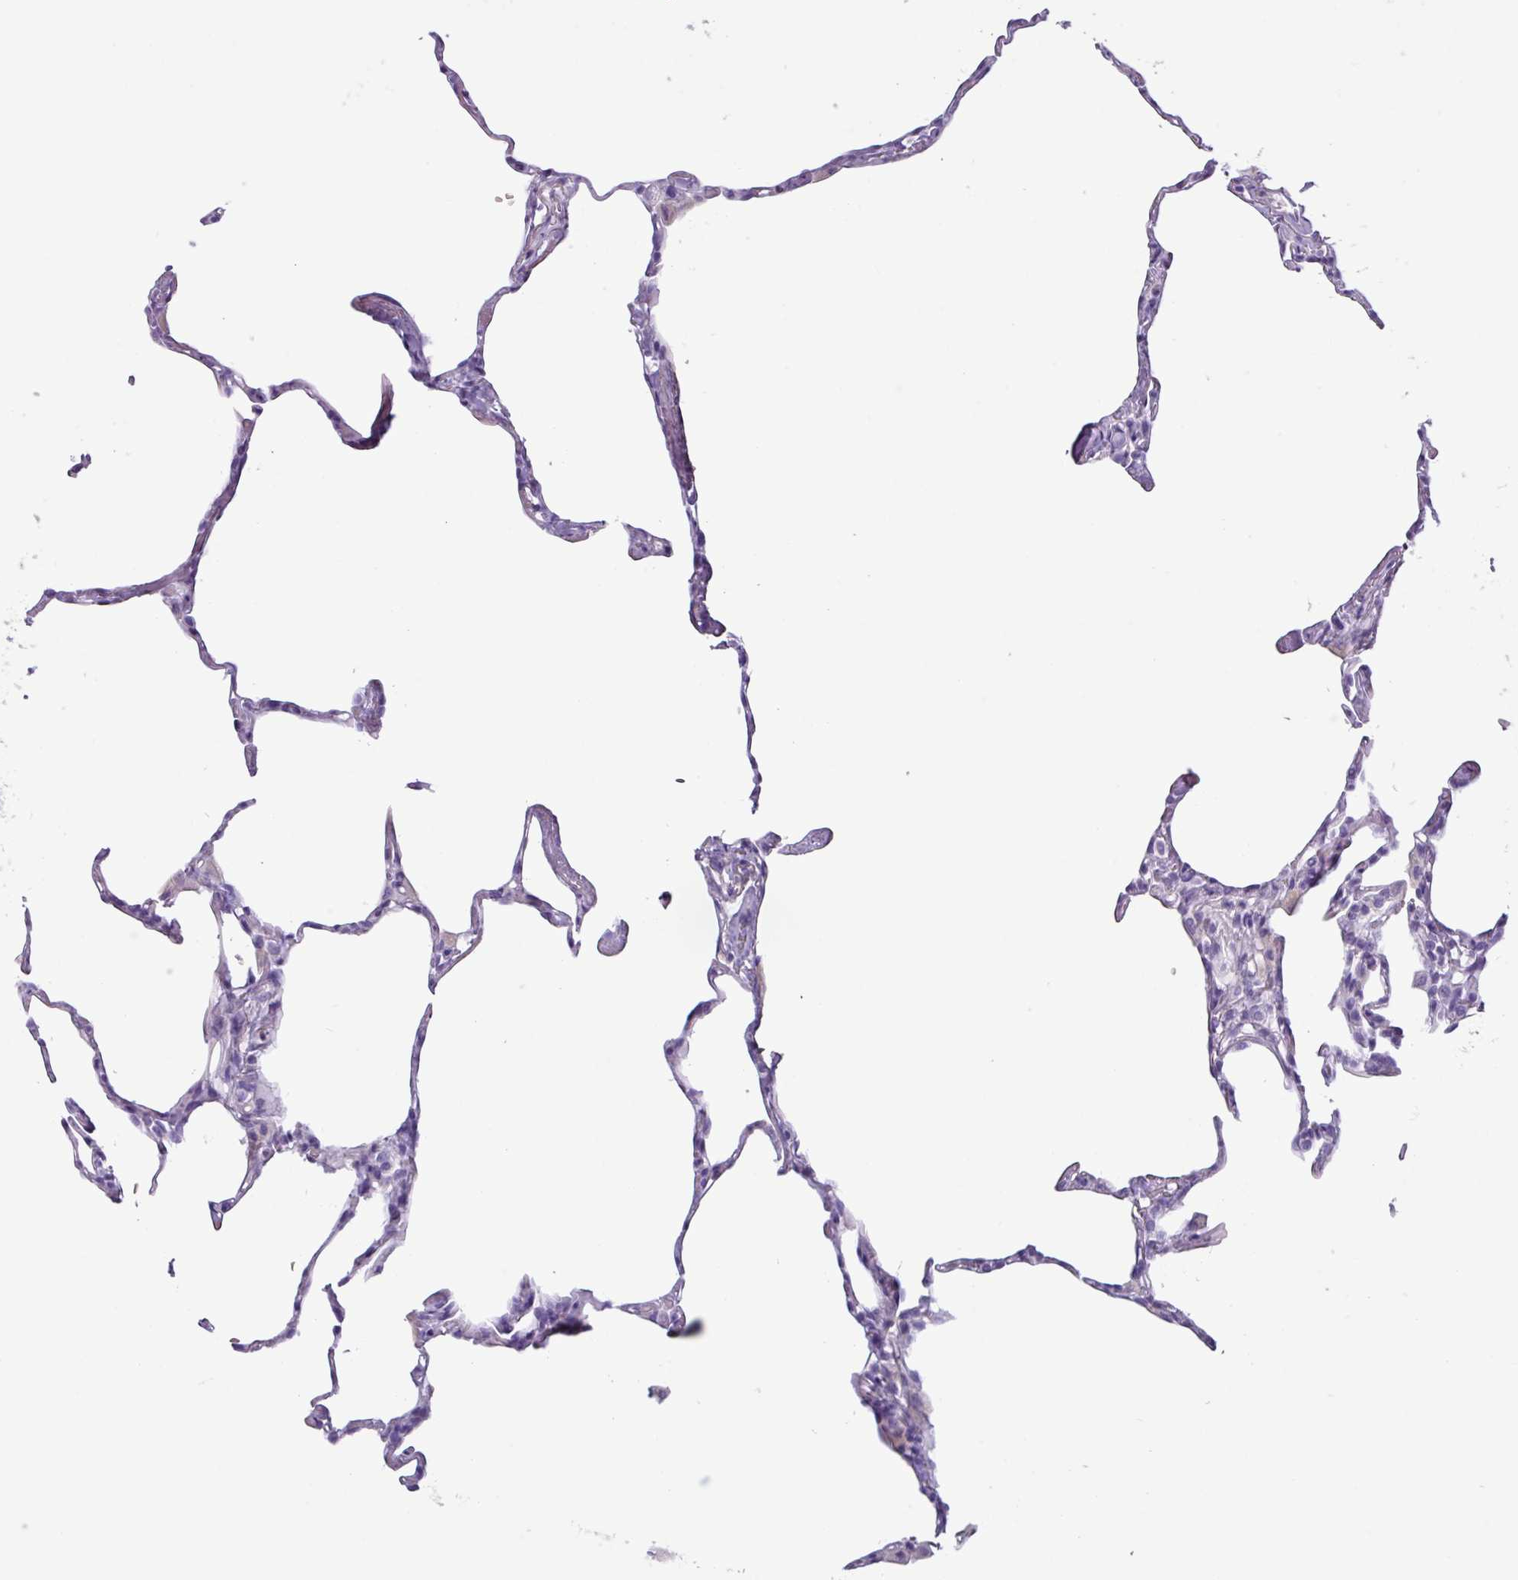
{"staining": {"intensity": "negative", "quantity": "none", "location": "none"}, "tissue": "lung", "cell_type": "Alveolar cells", "image_type": "normal", "snomed": [{"axis": "morphology", "description": "Normal tissue, NOS"}, {"axis": "topography", "description": "Lung"}], "caption": "IHC photomicrograph of normal human lung stained for a protein (brown), which reveals no positivity in alveolar cells.", "gene": "CYSTM1", "patient": {"sex": "male", "age": 65}}